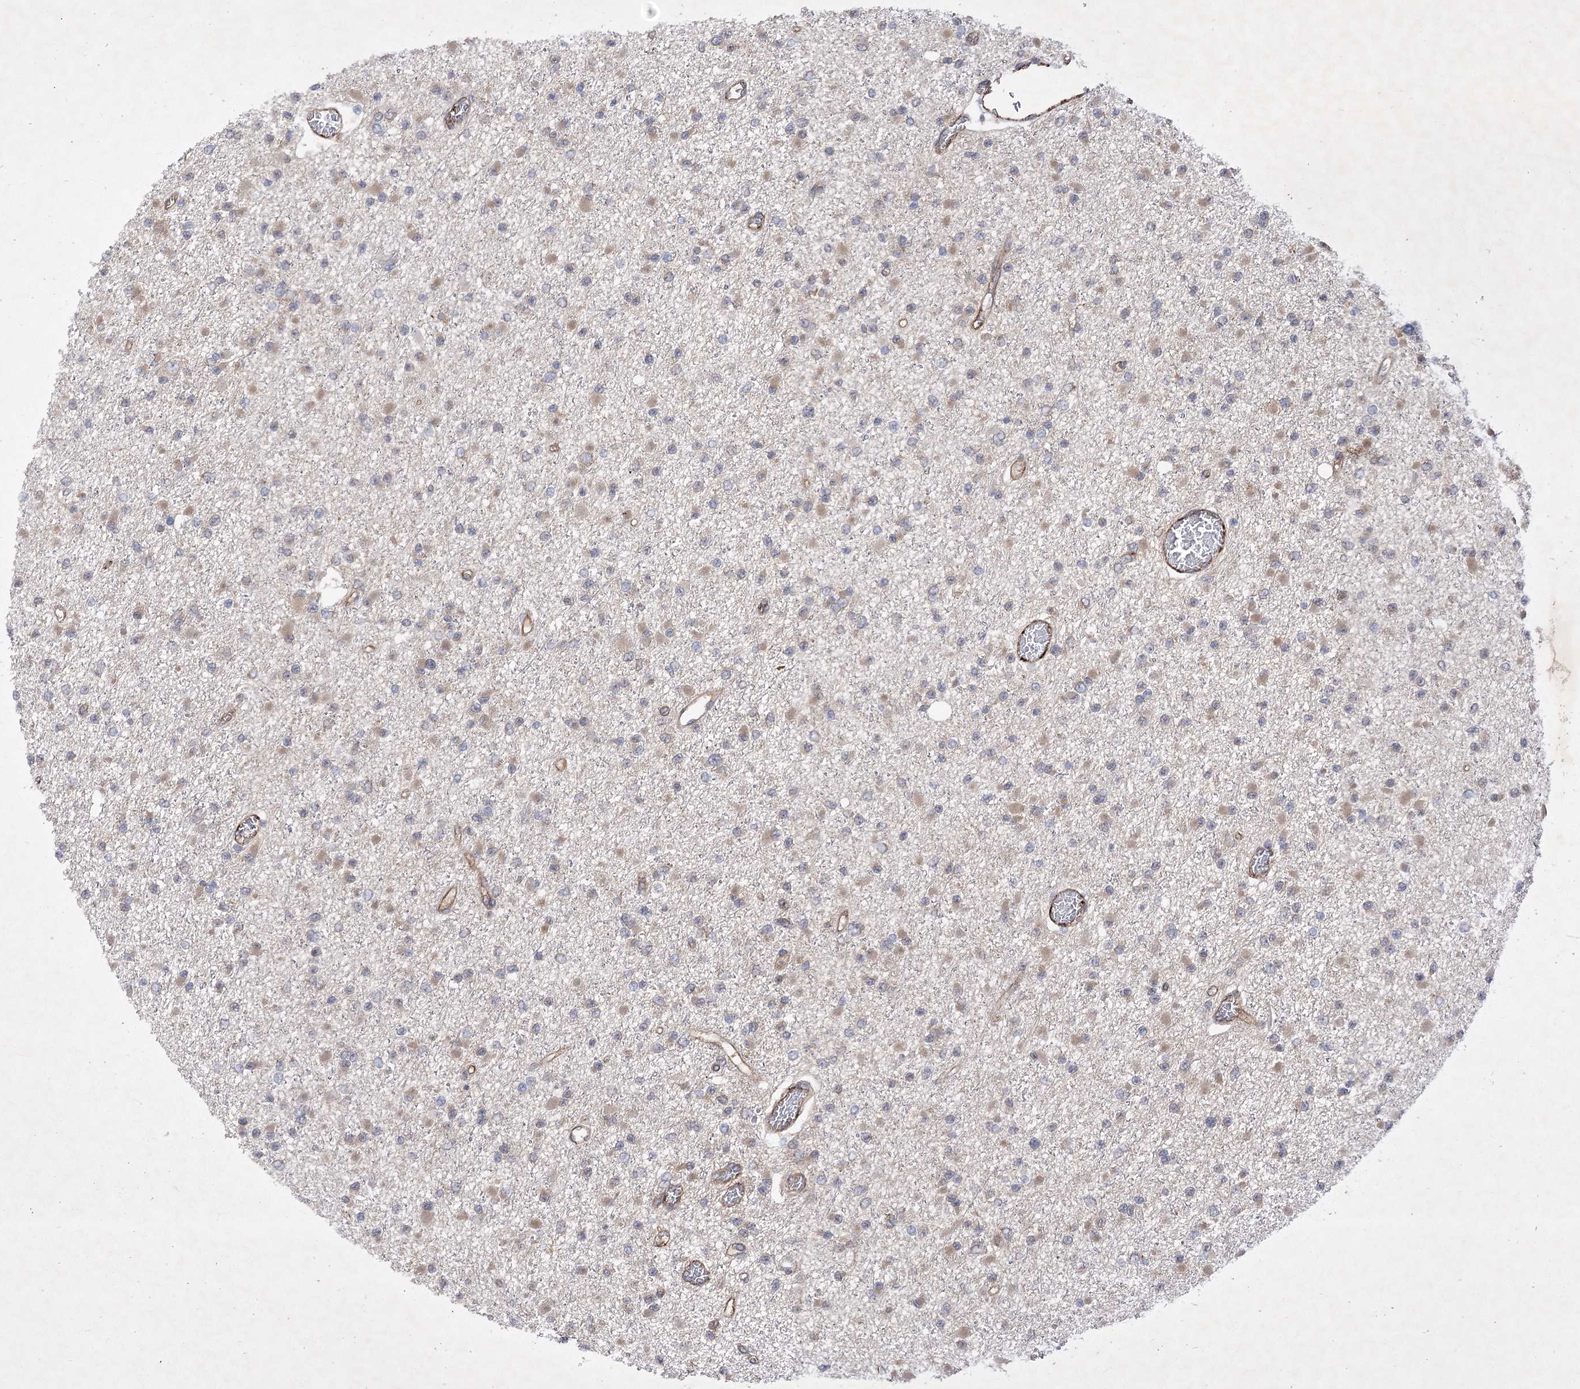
{"staining": {"intensity": "weak", "quantity": "25%-75%", "location": "cytoplasmic/membranous"}, "tissue": "glioma", "cell_type": "Tumor cells", "image_type": "cancer", "snomed": [{"axis": "morphology", "description": "Glioma, malignant, Low grade"}, {"axis": "topography", "description": "Brain"}], "caption": "This is a photomicrograph of immunohistochemistry staining of malignant low-grade glioma, which shows weak staining in the cytoplasmic/membranous of tumor cells.", "gene": "ARHGAP31", "patient": {"sex": "female", "age": 22}}